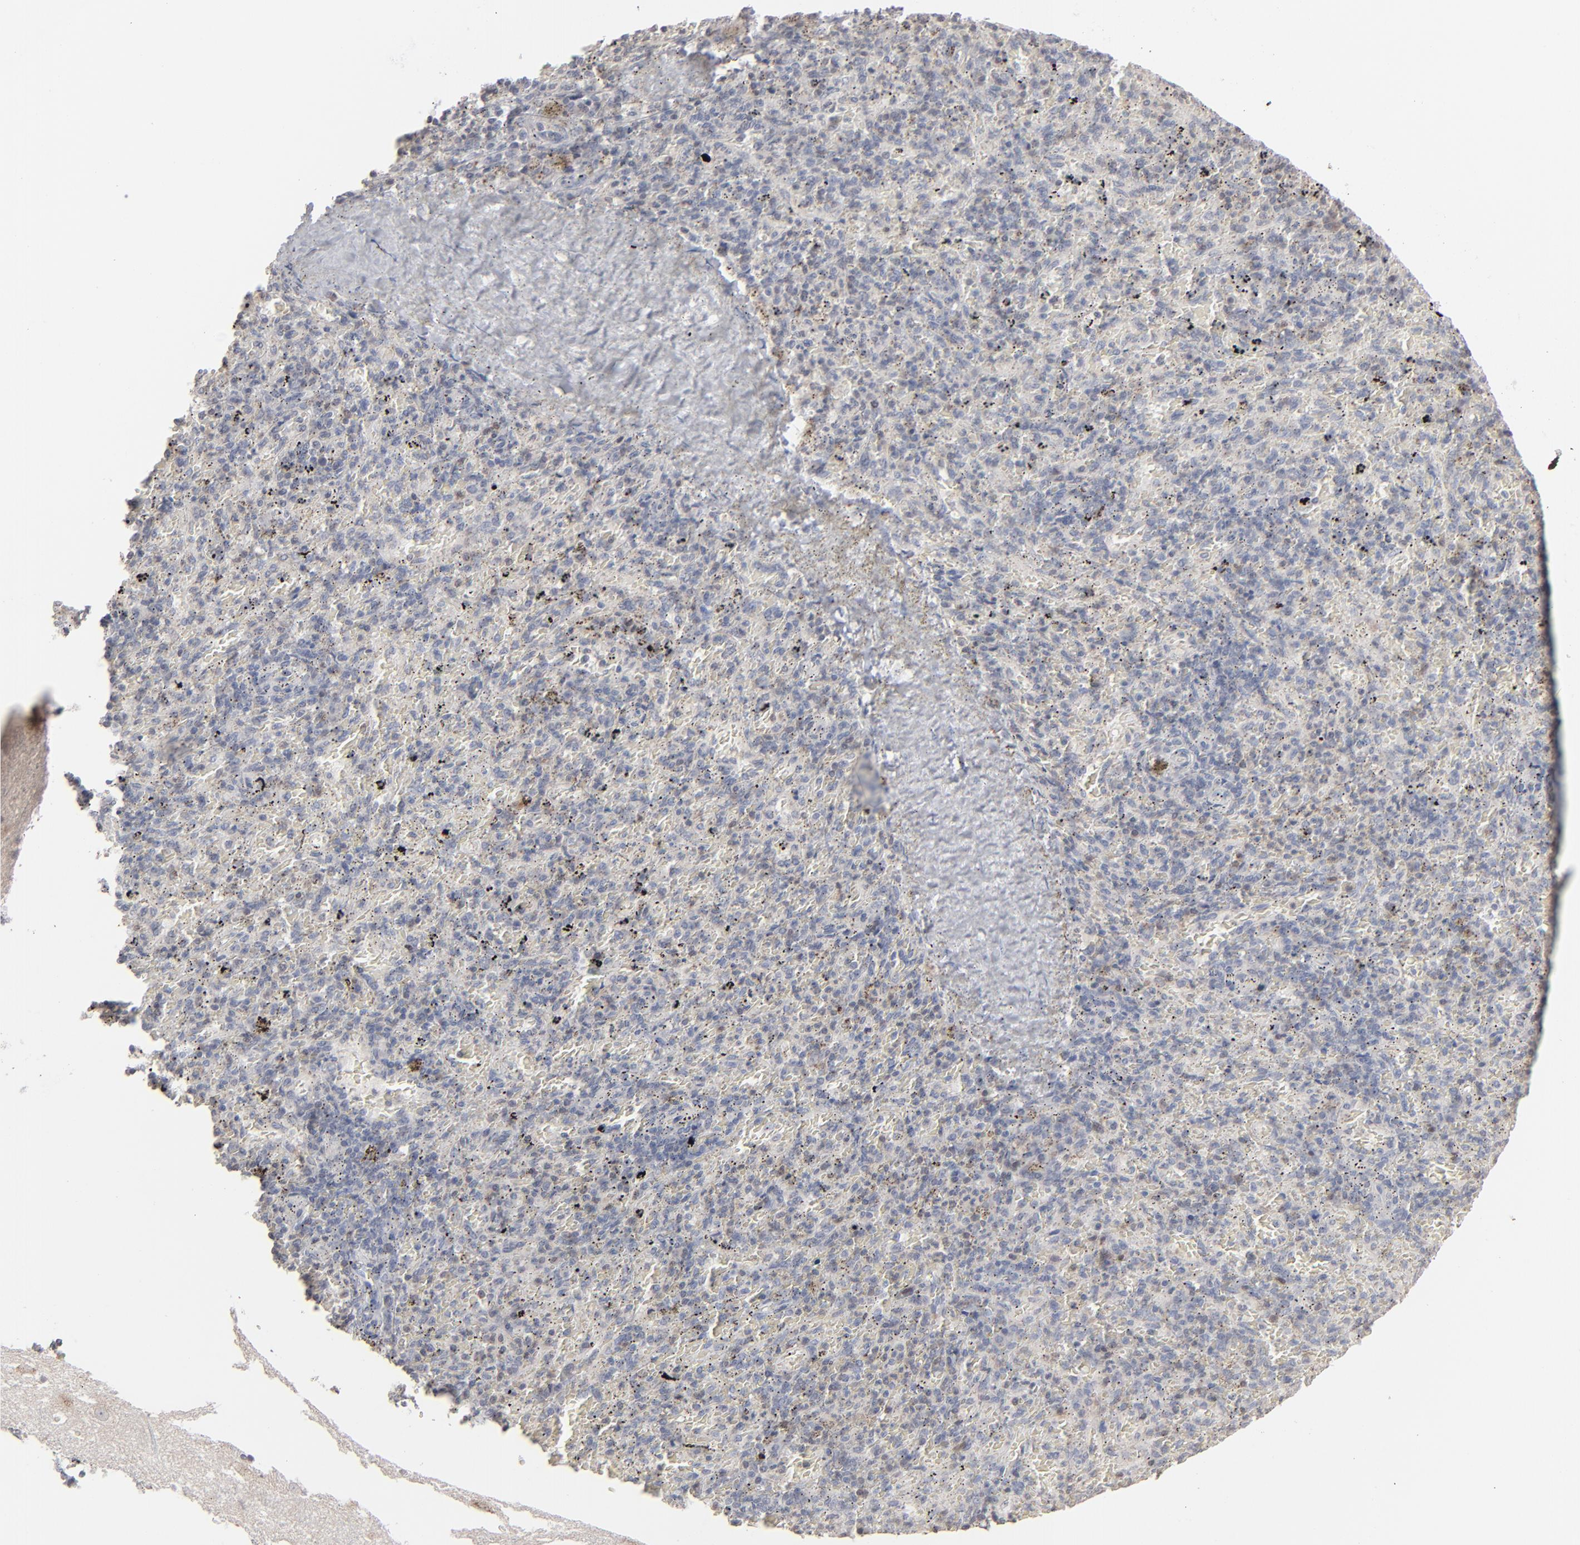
{"staining": {"intensity": "negative", "quantity": "none", "location": "none"}, "tissue": "spleen", "cell_type": "Cells in red pulp", "image_type": "normal", "snomed": [{"axis": "morphology", "description": "Normal tissue, NOS"}, {"axis": "topography", "description": "Spleen"}], "caption": "Benign spleen was stained to show a protein in brown. There is no significant positivity in cells in red pulp. The staining is performed using DAB (3,3'-diaminobenzidine) brown chromogen with nuclei counter-stained in using hematoxylin.", "gene": "STAT4", "patient": {"sex": "female", "age": 43}}